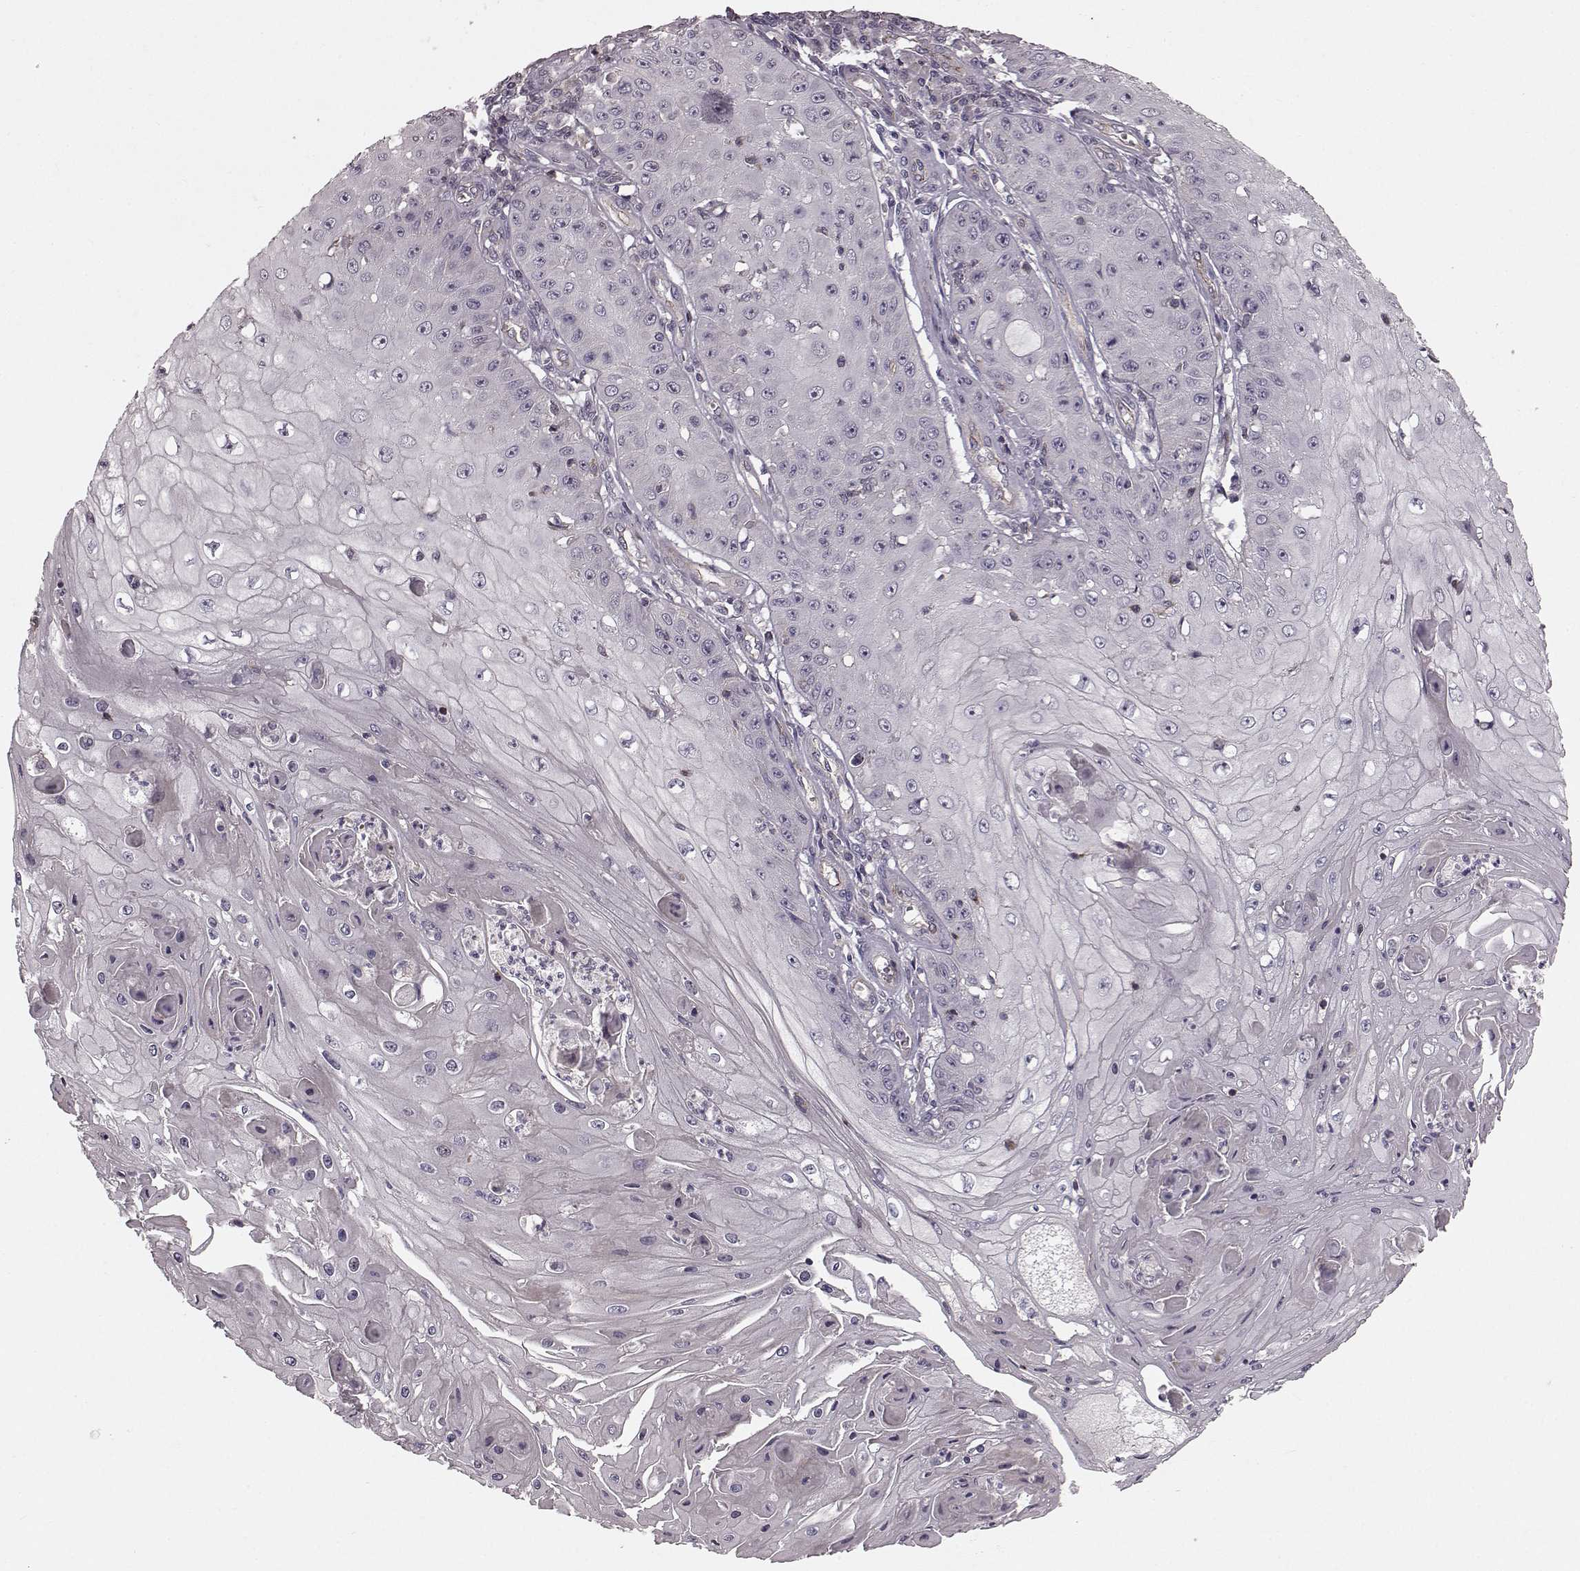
{"staining": {"intensity": "negative", "quantity": "none", "location": "none"}, "tissue": "skin cancer", "cell_type": "Tumor cells", "image_type": "cancer", "snomed": [{"axis": "morphology", "description": "Squamous cell carcinoma, NOS"}, {"axis": "topography", "description": "Skin"}], "caption": "This photomicrograph is of skin cancer stained with immunohistochemistry to label a protein in brown with the nuclei are counter-stained blue. There is no positivity in tumor cells.", "gene": "SLC22A18", "patient": {"sex": "male", "age": 70}}